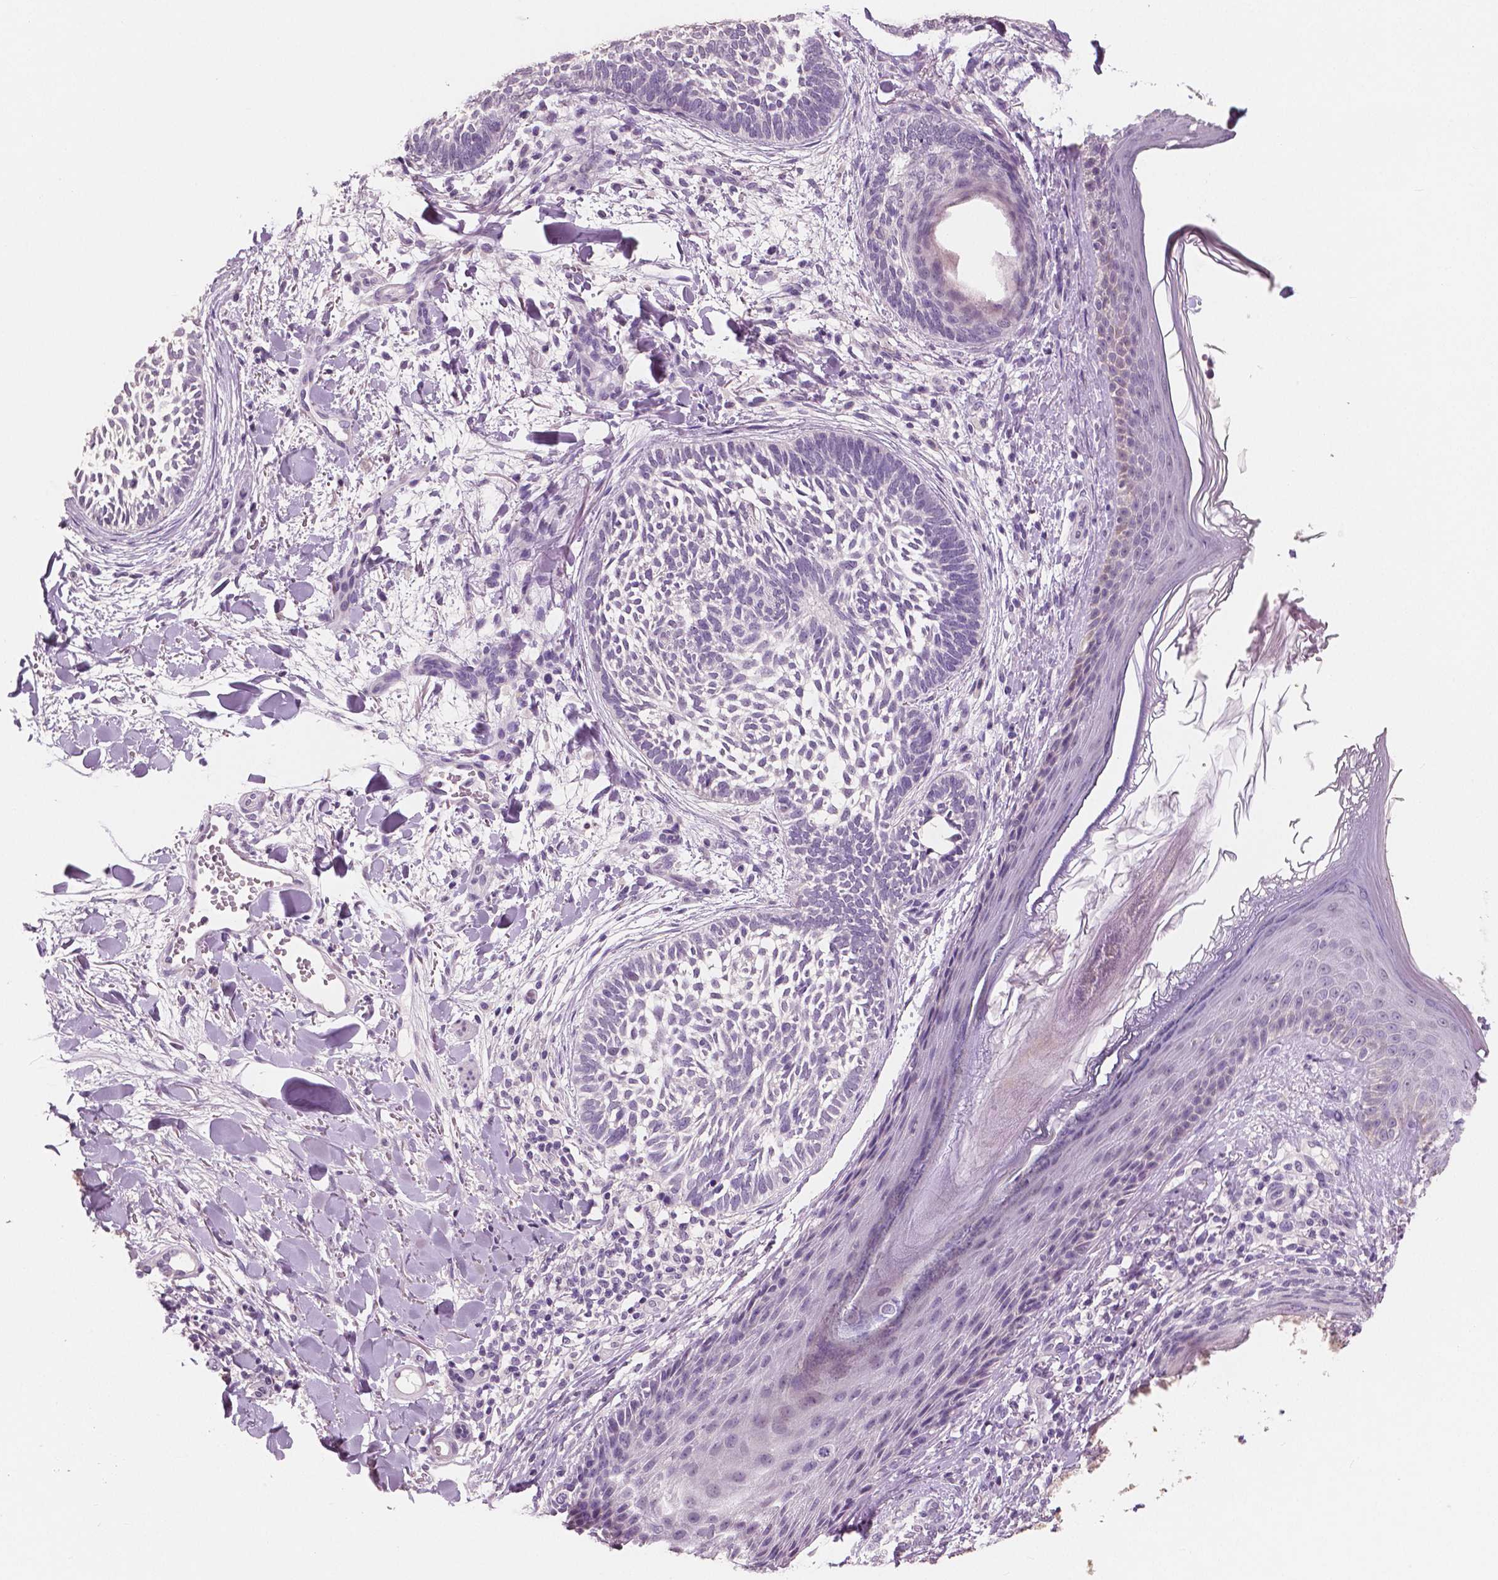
{"staining": {"intensity": "negative", "quantity": "none", "location": "none"}, "tissue": "skin cancer", "cell_type": "Tumor cells", "image_type": "cancer", "snomed": [{"axis": "morphology", "description": "Normal tissue, NOS"}, {"axis": "morphology", "description": "Basal cell carcinoma"}, {"axis": "topography", "description": "Skin"}], "caption": "High power microscopy image of an immunohistochemistry micrograph of skin basal cell carcinoma, revealing no significant staining in tumor cells.", "gene": "NECAB1", "patient": {"sex": "male", "age": 46}}